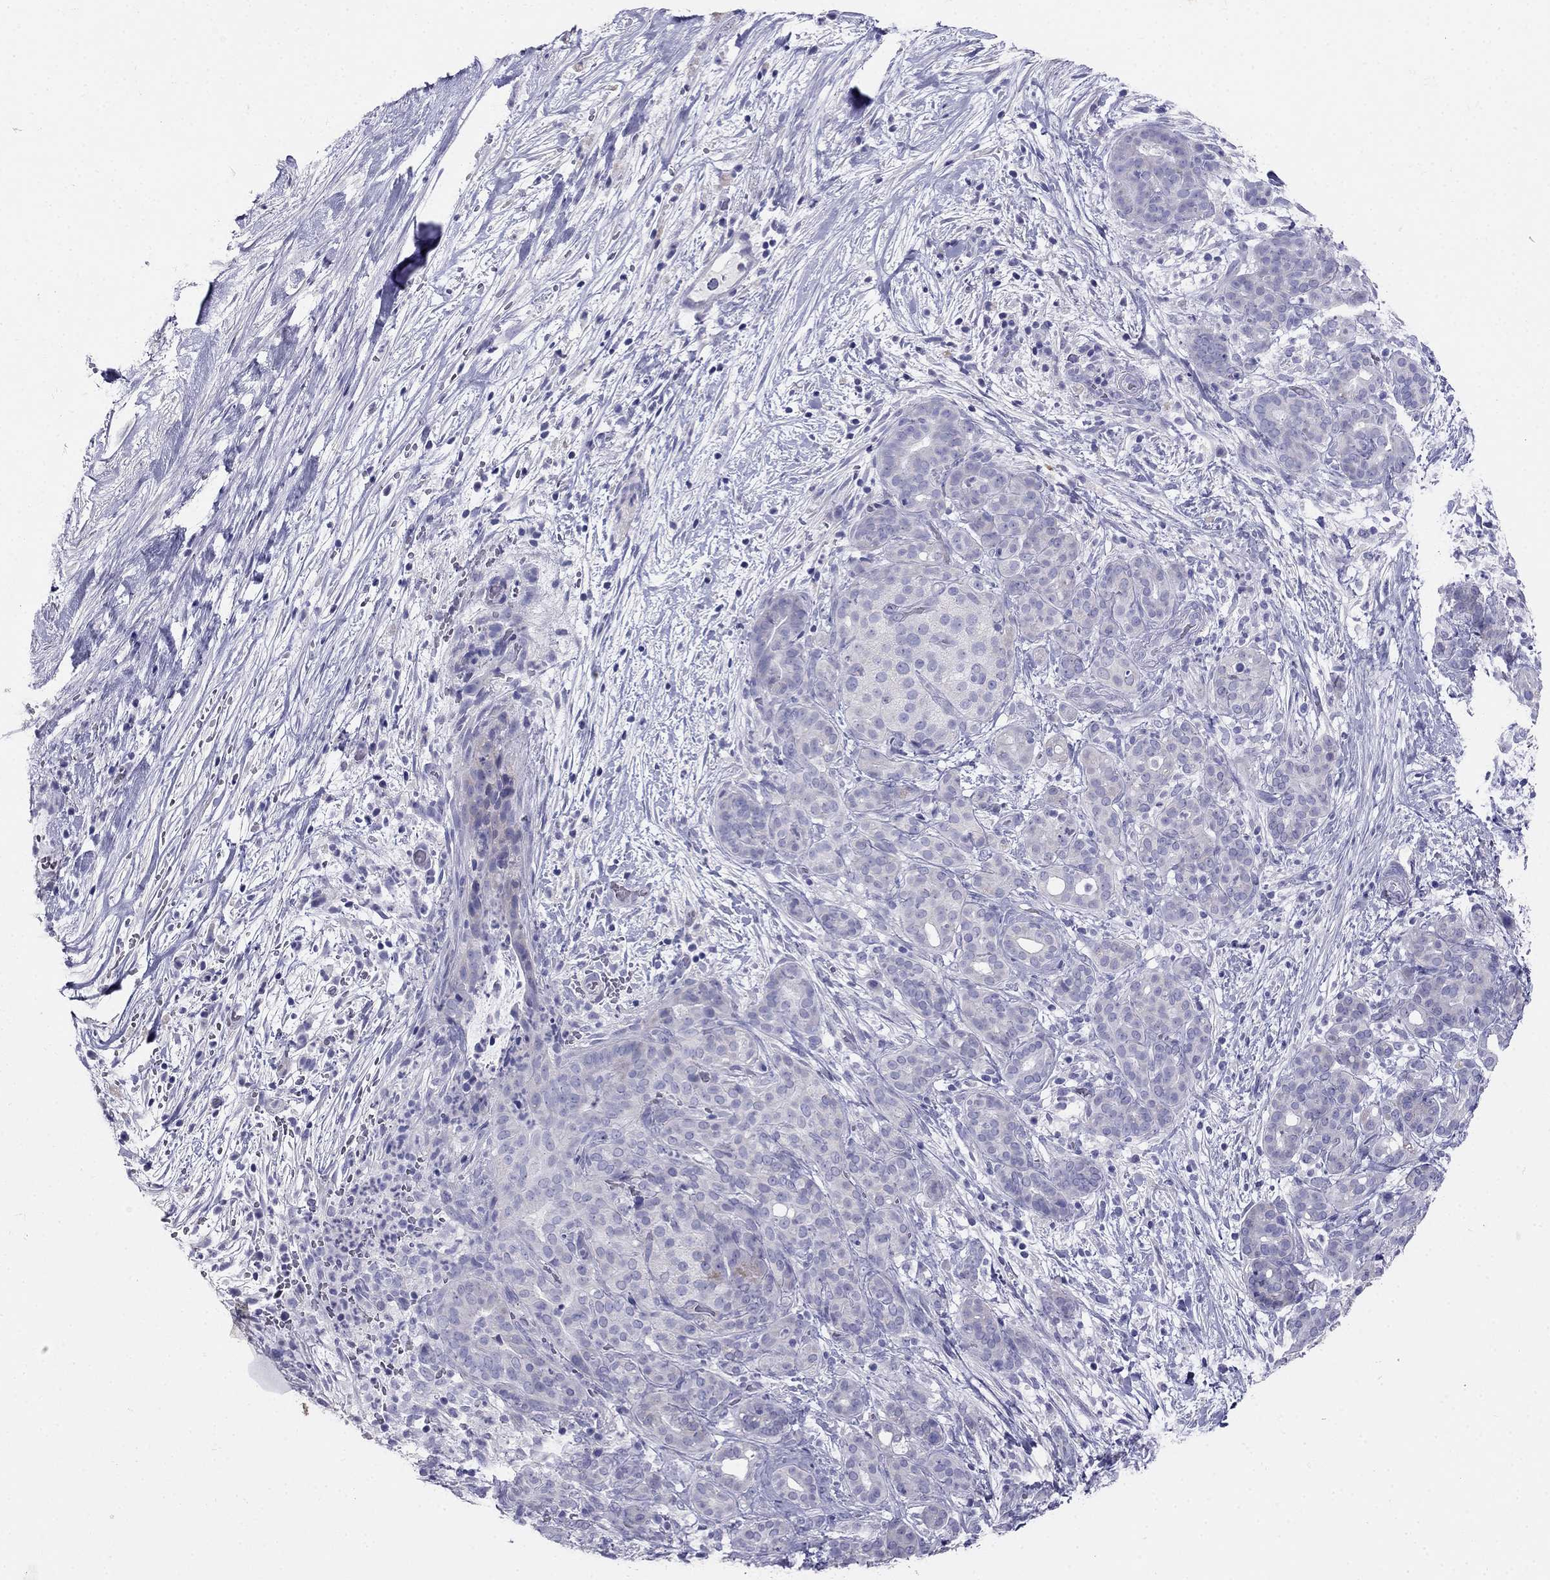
{"staining": {"intensity": "negative", "quantity": "none", "location": "none"}, "tissue": "pancreatic cancer", "cell_type": "Tumor cells", "image_type": "cancer", "snomed": [{"axis": "morphology", "description": "Adenocarcinoma, NOS"}, {"axis": "topography", "description": "Pancreas"}], "caption": "DAB (3,3'-diaminobenzidine) immunohistochemical staining of pancreatic adenocarcinoma demonstrates no significant expression in tumor cells. The staining was performed using DAB (3,3'-diaminobenzidine) to visualize the protein expression in brown, while the nuclei were stained in blue with hematoxylin (Magnification: 20x).", "gene": "RFLNA", "patient": {"sex": "male", "age": 44}}